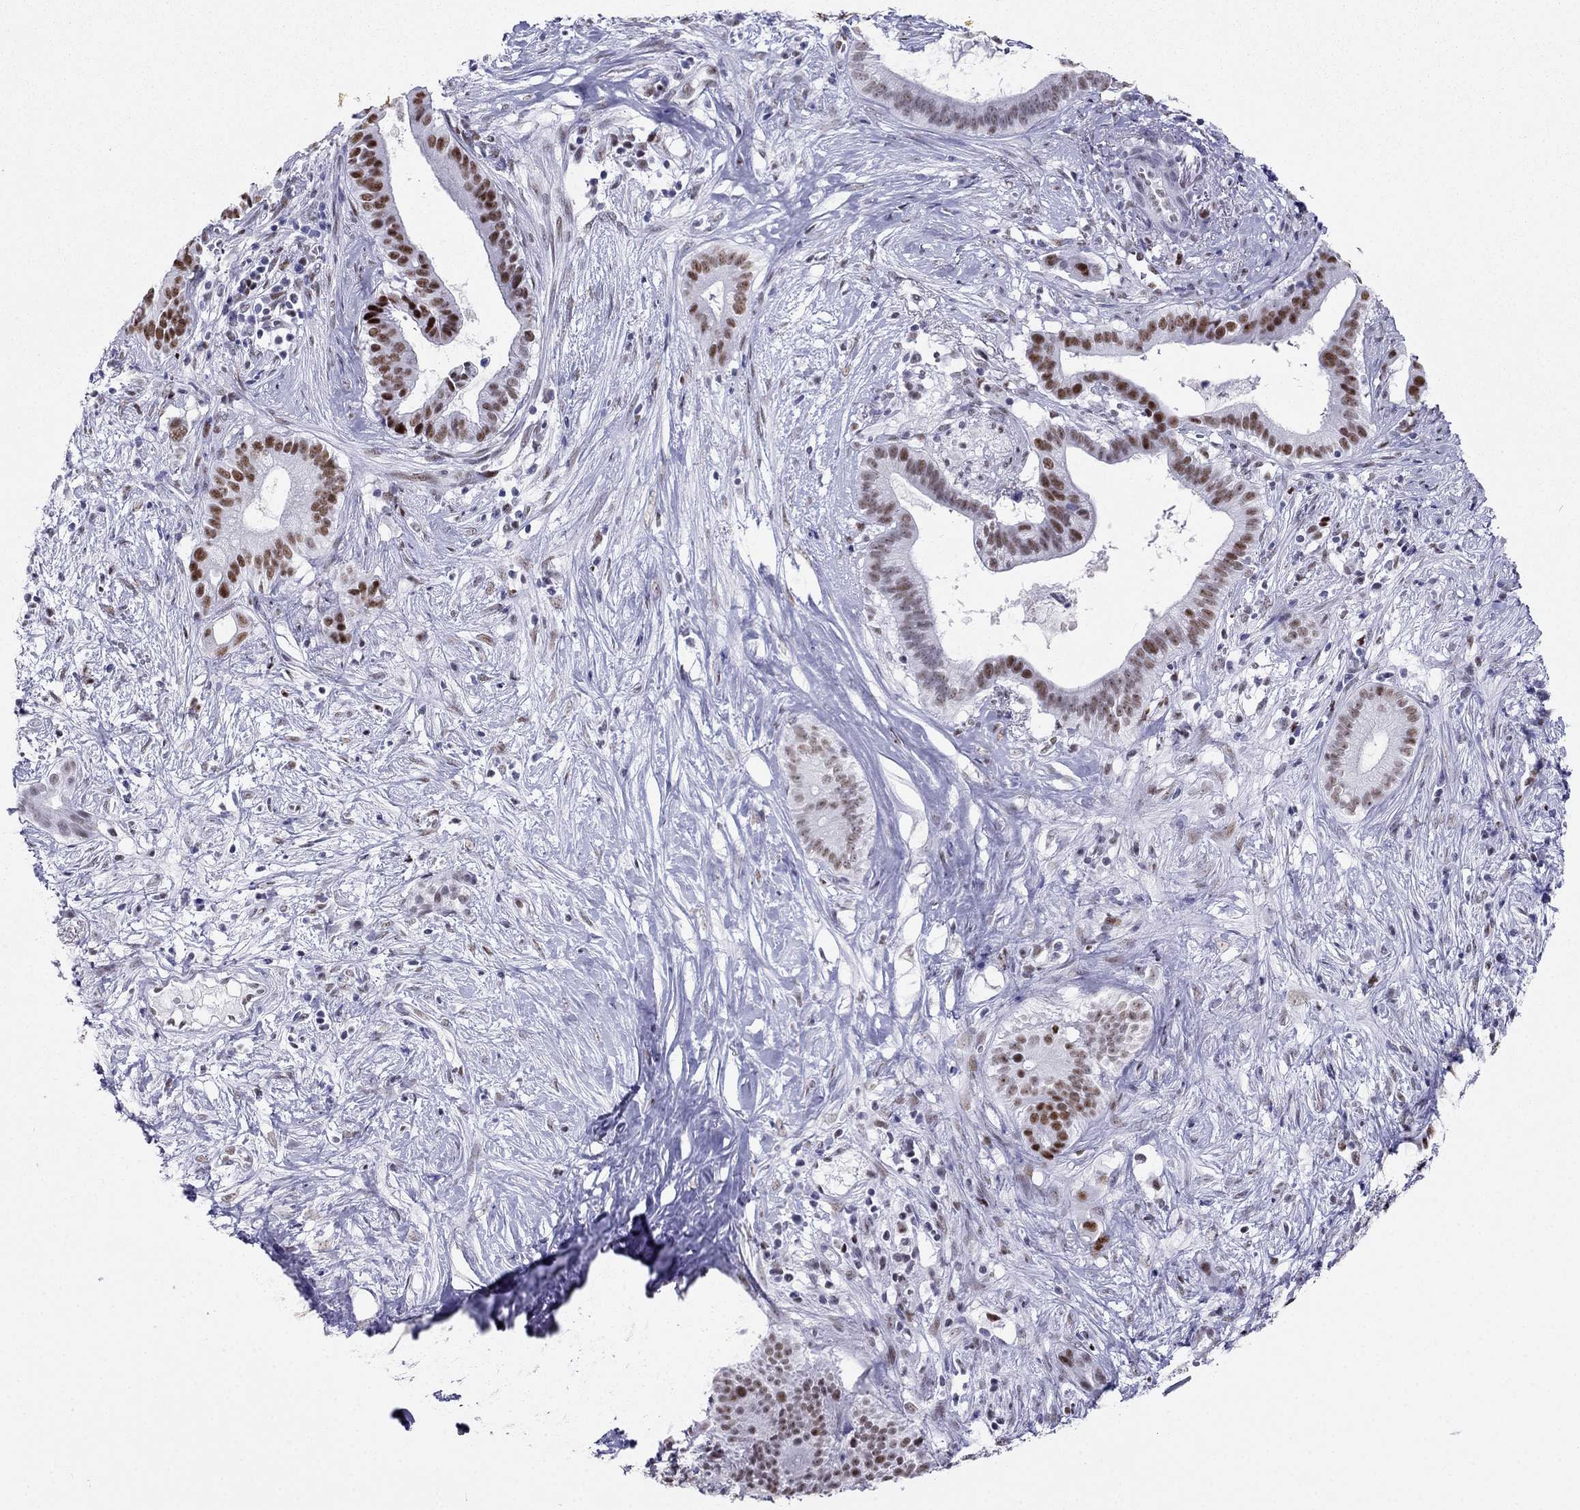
{"staining": {"intensity": "strong", "quantity": ">75%", "location": "nuclear"}, "tissue": "pancreatic cancer", "cell_type": "Tumor cells", "image_type": "cancer", "snomed": [{"axis": "morphology", "description": "Adenocarcinoma, NOS"}, {"axis": "topography", "description": "Pancreas"}], "caption": "Immunohistochemical staining of pancreatic adenocarcinoma shows high levels of strong nuclear staining in about >75% of tumor cells. The protein is stained brown, and the nuclei are stained in blue (DAB (3,3'-diaminobenzidine) IHC with brightfield microscopy, high magnification).", "gene": "PPM1G", "patient": {"sex": "male", "age": 61}}